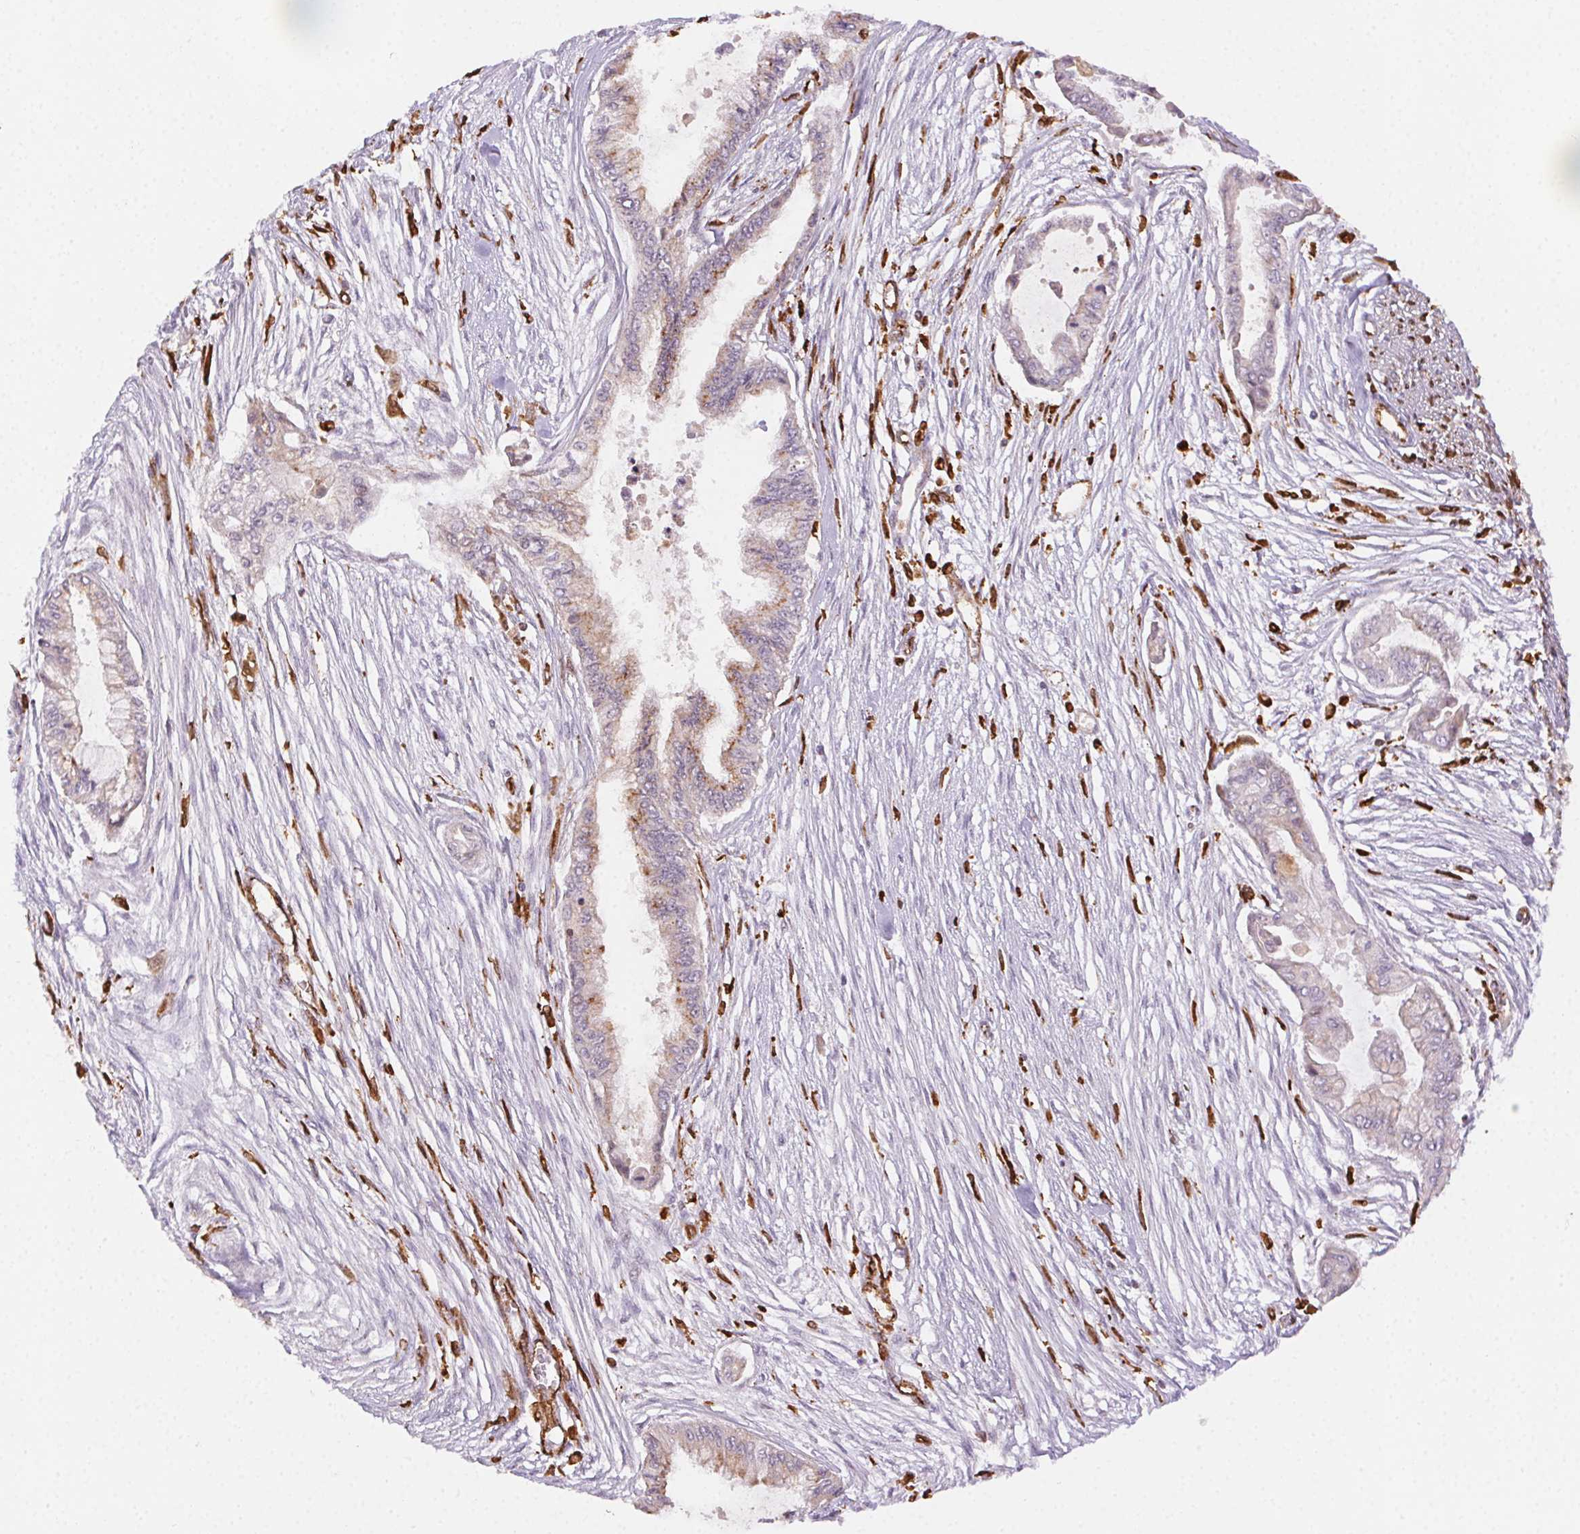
{"staining": {"intensity": "moderate", "quantity": "<25%", "location": "cytoplasmic/membranous"}, "tissue": "pancreatic cancer", "cell_type": "Tumor cells", "image_type": "cancer", "snomed": [{"axis": "morphology", "description": "Adenocarcinoma, NOS"}, {"axis": "topography", "description": "Pancreas"}], "caption": "Protein staining exhibits moderate cytoplasmic/membranous staining in about <25% of tumor cells in pancreatic cancer (adenocarcinoma).", "gene": "RNASET2", "patient": {"sex": "female", "age": 68}}